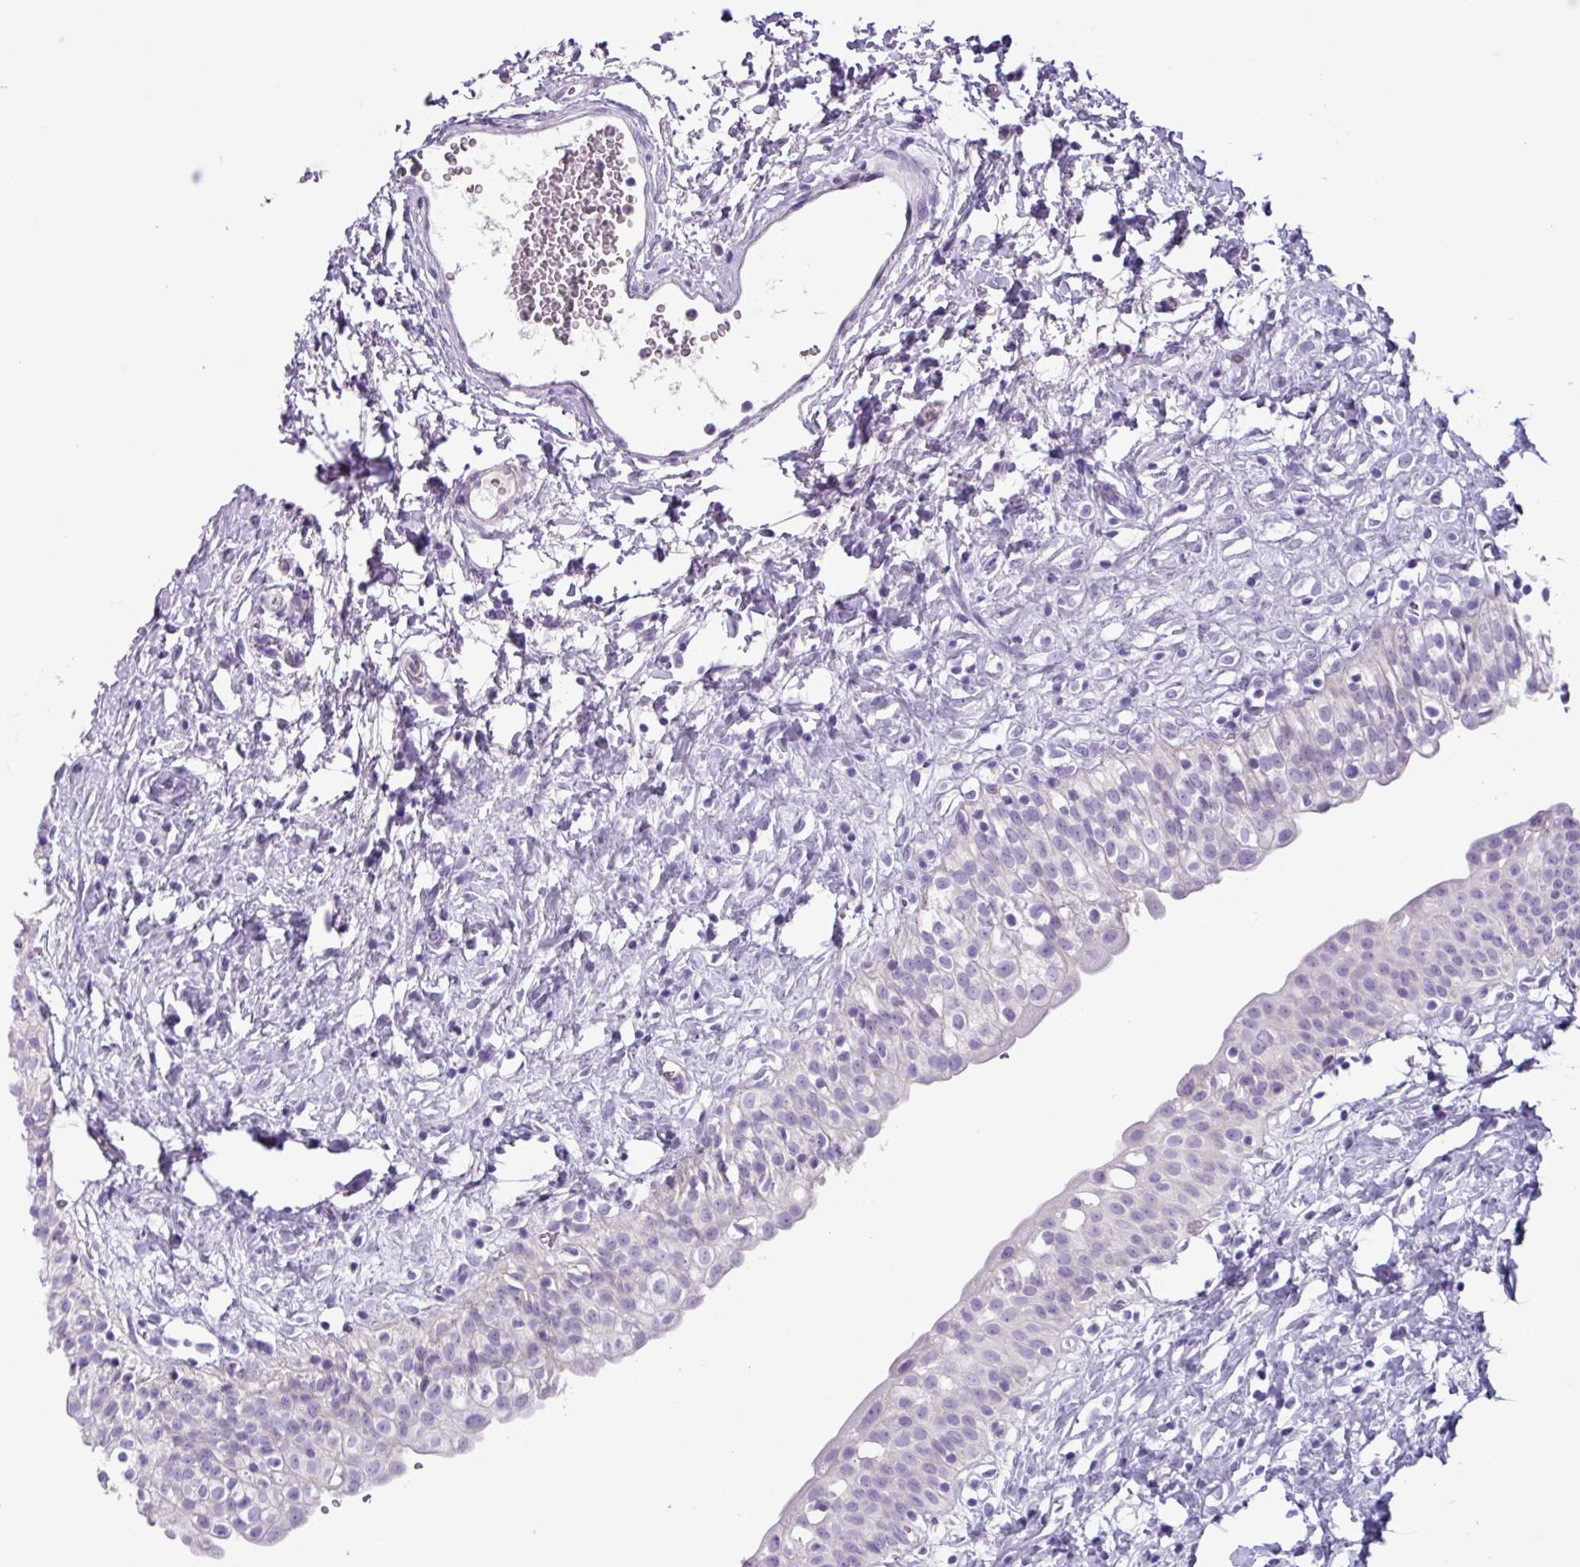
{"staining": {"intensity": "negative", "quantity": "none", "location": "none"}, "tissue": "urinary bladder", "cell_type": "Urothelial cells", "image_type": "normal", "snomed": [{"axis": "morphology", "description": "Normal tissue, NOS"}, {"axis": "topography", "description": "Urinary bladder"}], "caption": "IHC micrograph of normal human urinary bladder stained for a protein (brown), which displays no staining in urothelial cells. (Brightfield microscopy of DAB (3,3'-diaminobenzidine) IHC at high magnification).", "gene": "CYSTM1", "patient": {"sex": "male", "age": 51}}